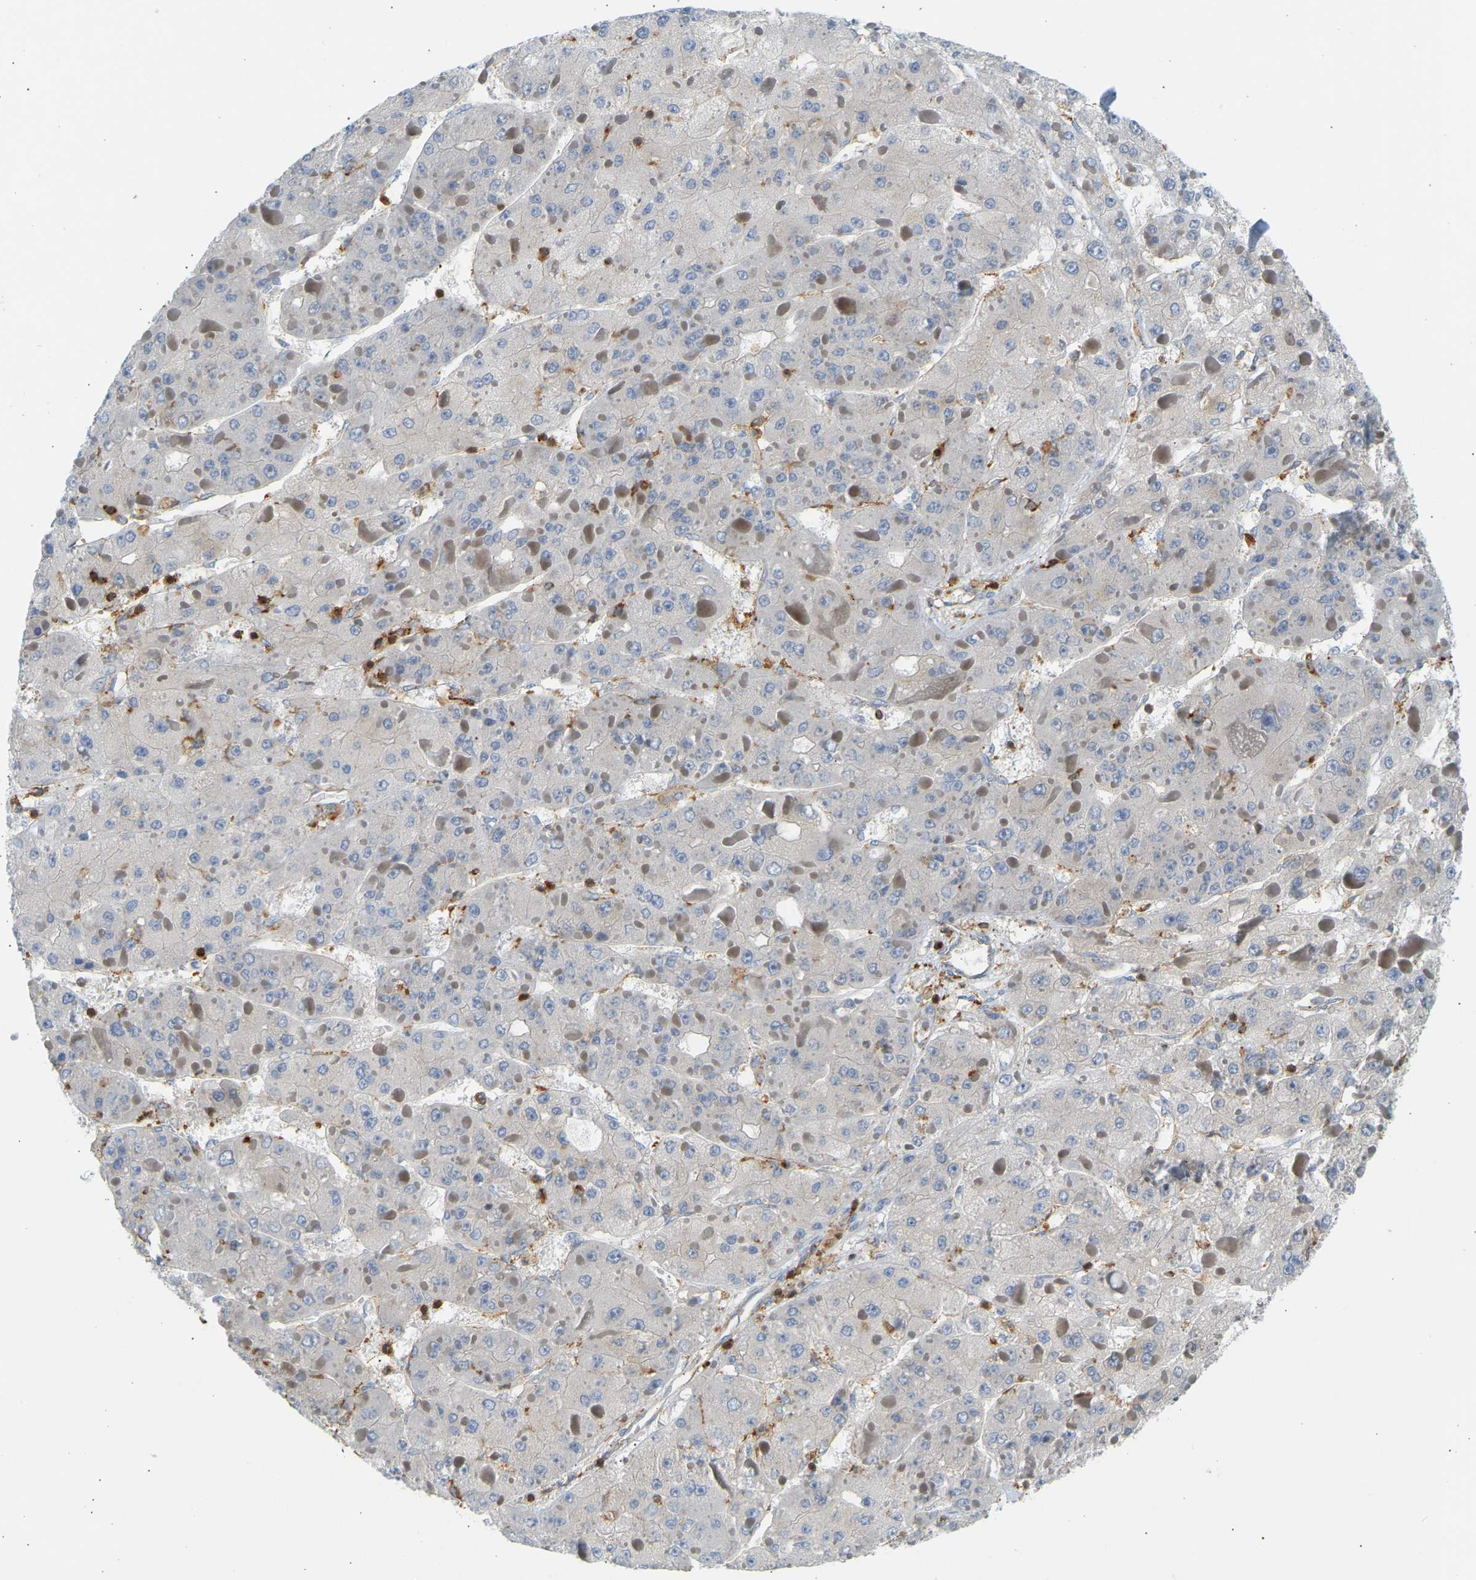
{"staining": {"intensity": "negative", "quantity": "none", "location": "none"}, "tissue": "liver cancer", "cell_type": "Tumor cells", "image_type": "cancer", "snomed": [{"axis": "morphology", "description": "Carcinoma, Hepatocellular, NOS"}, {"axis": "topography", "description": "Liver"}], "caption": "This histopathology image is of liver cancer (hepatocellular carcinoma) stained with IHC to label a protein in brown with the nuclei are counter-stained blue. There is no staining in tumor cells. (Brightfield microscopy of DAB (3,3'-diaminobenzidine) immunohistochemistry at high magnification).", "gene": "FNBP1", "patient": {"sex": "female", "age": 73}}